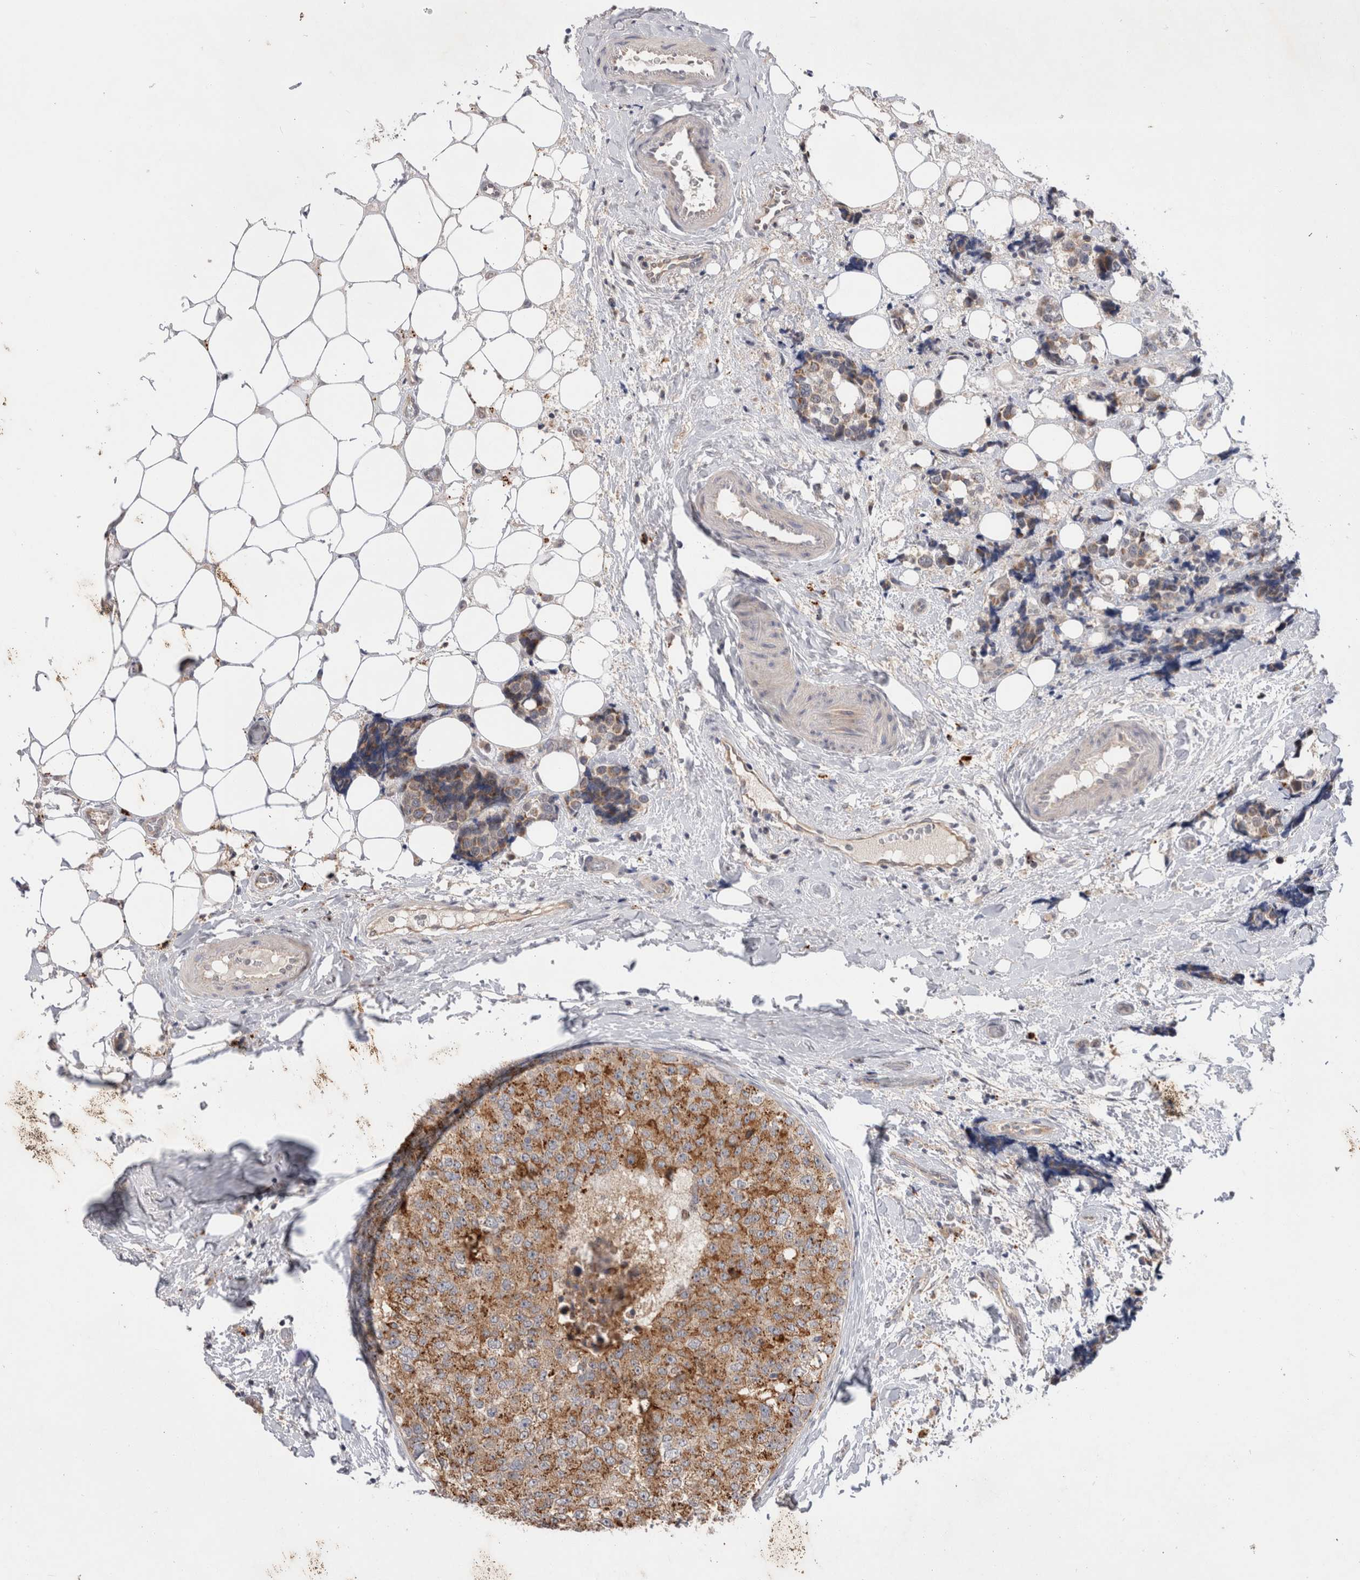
{"staining": {"intensity": "moderate", "quantity": ">75%", "location": "cytoplasmic/membranous"}, "tissue": "breast cancer", "cell_type": "Tumor cells", "image_type": "cancer", "snomed": [{"axis": "morphology", "description": "Normal tissue, NOS"}, {"axis": "morphology", "description": "Duct carcinoma"}, {"axis": "topography", "description": "Breast"}], "caption": "Immunohistochemical staining of intraductal carcinoma (breast) displays medium levels of moderate cytoplasmic/membranous staining in approximately >75% of tumor cells. Ihc stains the protein of interest in brown and the nuclei are stained blue.", "gene": "MRPL37", "patient": {"sex": "female", "age": 43}}